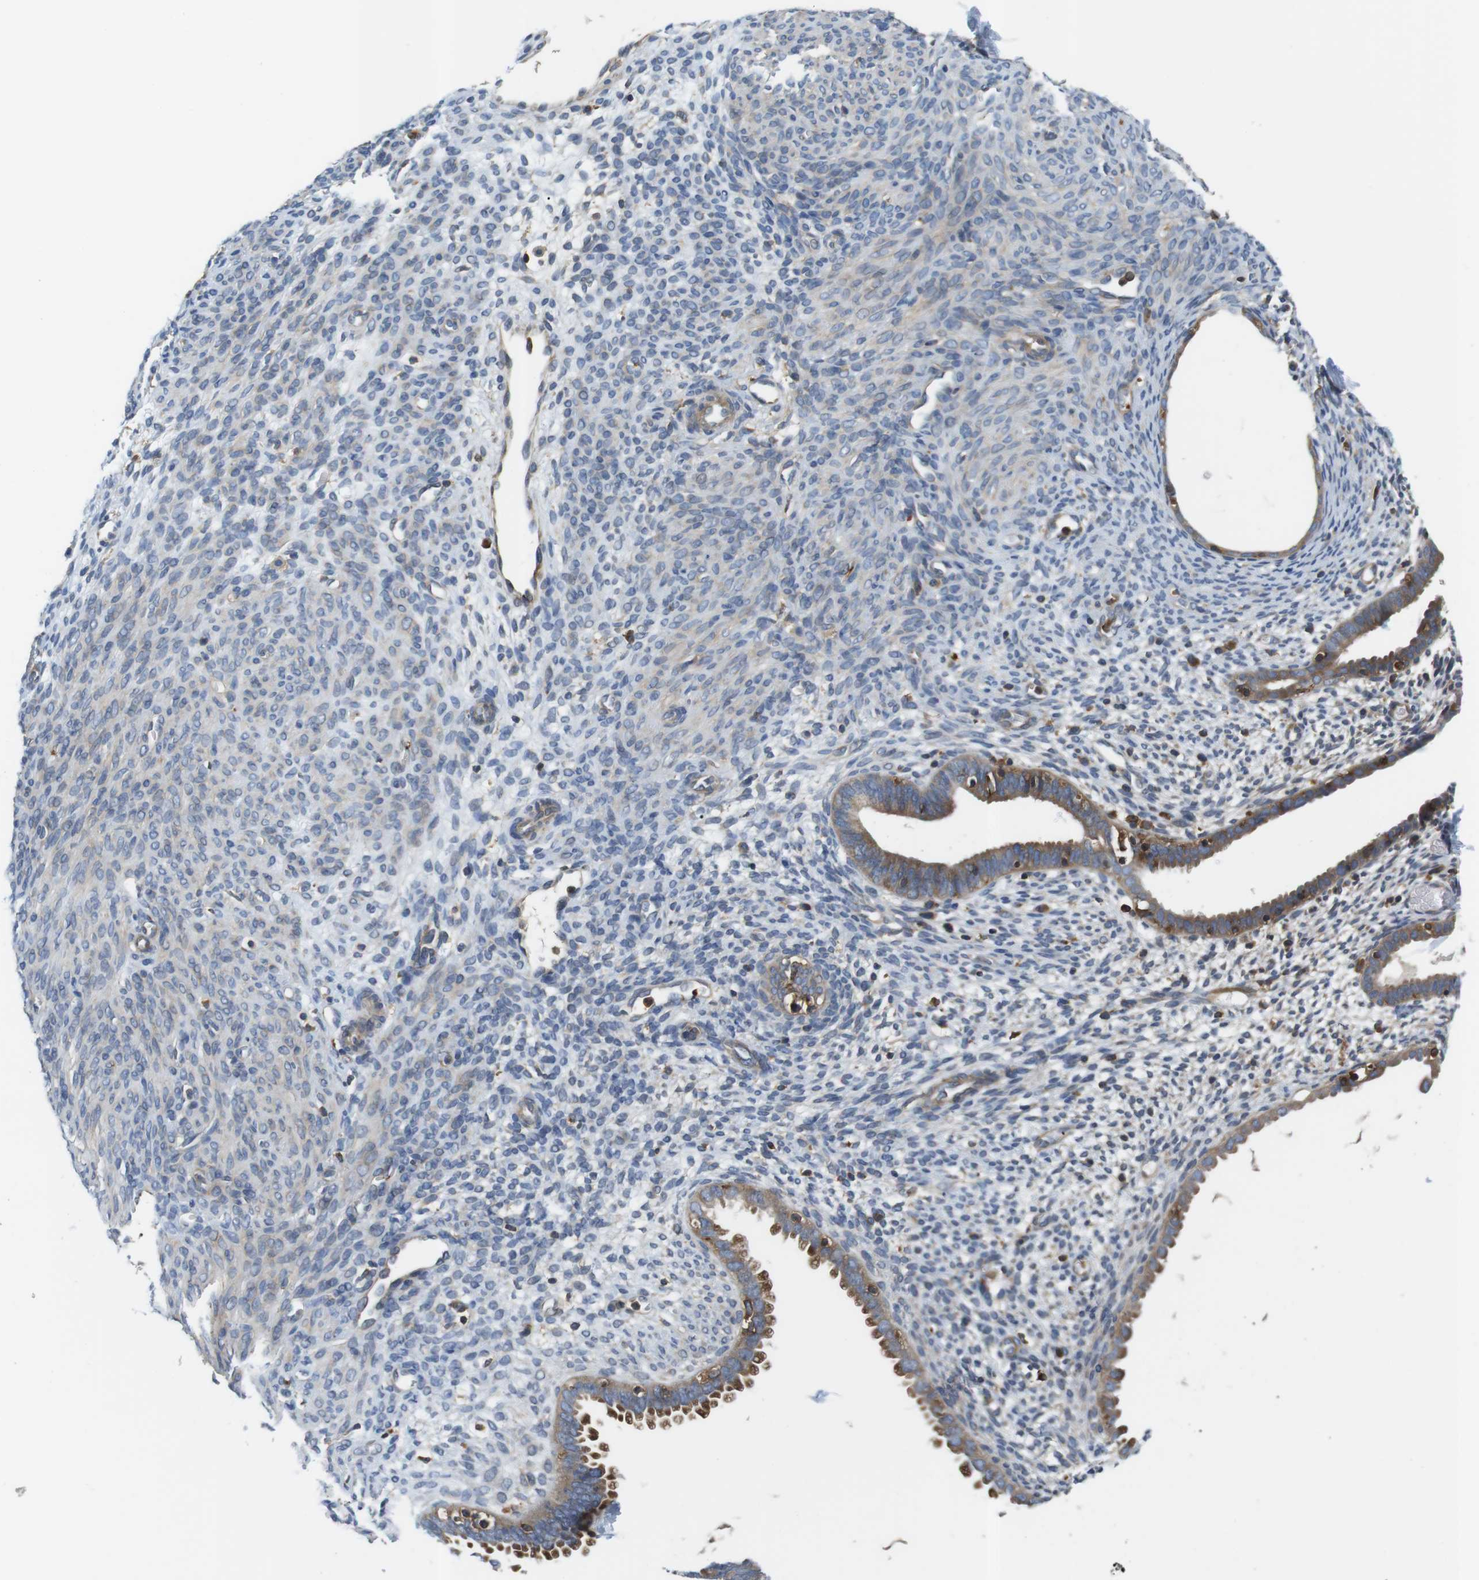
{"staining": {"intensity": "moderate", "quantity": "<25%", "location": "cytoplasmic/membranous"}, "tissue": "endometrium", "cell_type": "Cells in endometrial stroma", "image_type": "normal", "snomed": [{"axis": "morphology", "description": "Normal tissue, NOS"}, {"axis": "morphology", "description": "Atrophy, NOS"}, {"axis": "topography", "description": "Uterus"}, {"axis": "topography", "description": "Endometrium"}], "caption": "This image reveals IHC staining of benign human endometrium, with low moderate cytoplasmic/membranous staining in about <25% of cells in endometrial stroma.", "gene": "HERPUD2", "patient": {"sex": "female", "age": 68}}